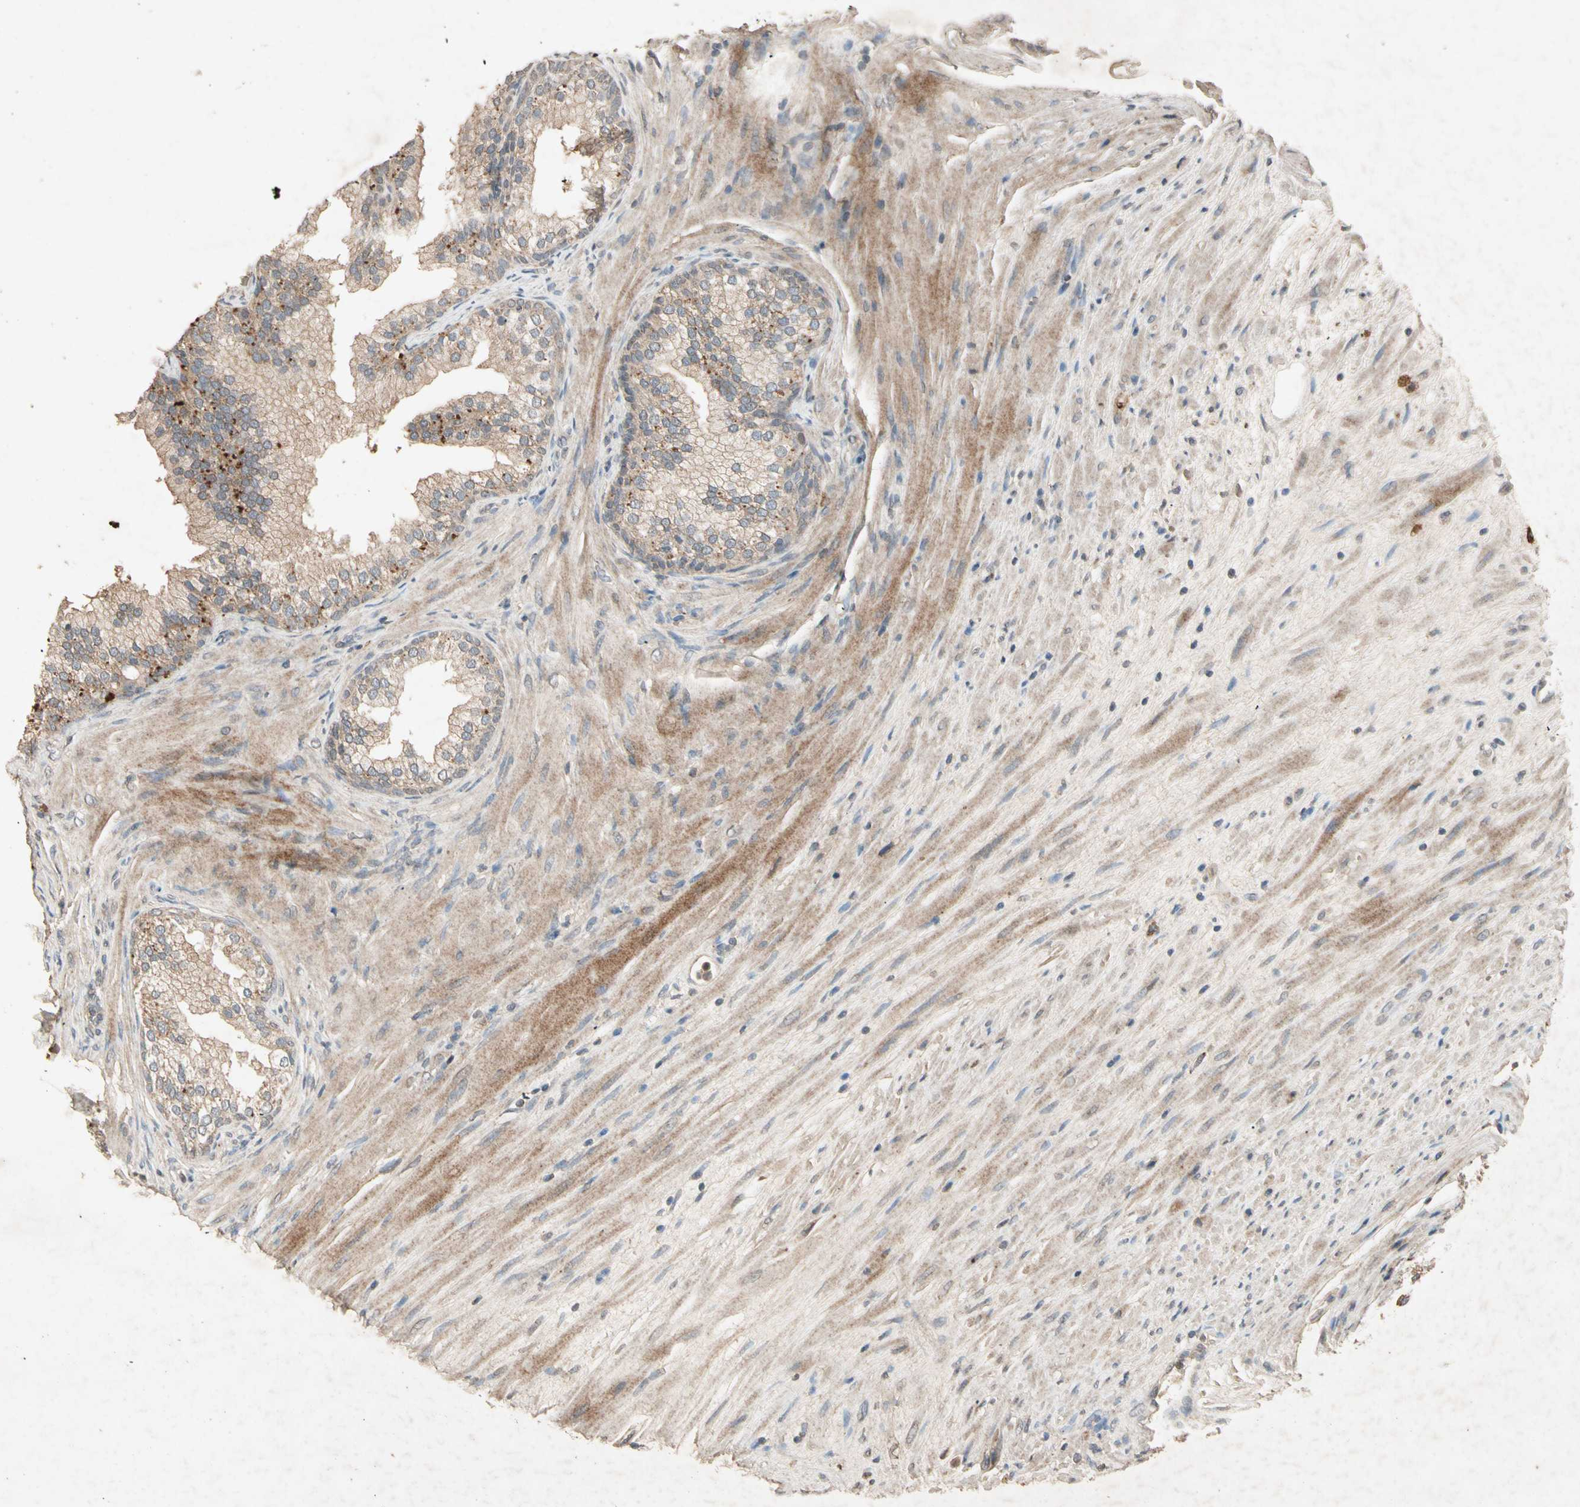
{"staining": {"intensity": "moderate", "quantity": ">75%", "location": "cytoplasmic/membranous"}, "tissue": "prostate", "cell_type": "Glandular cells", "image_type": "normal", "snomed": [{"axis": "morphology", "description": "Normal tissue, NOS"}, {"axis": "topography", "description": "Prostate"}], "caption": "Immunohistochemical staining of unremarkable prostate demonstrates medium levels of moderate cytoplasmic/membranous positivity in approximately >75% of glandular cells.", "gene": "GPLD1", "patient": {"sex": "male", "age": 76}}